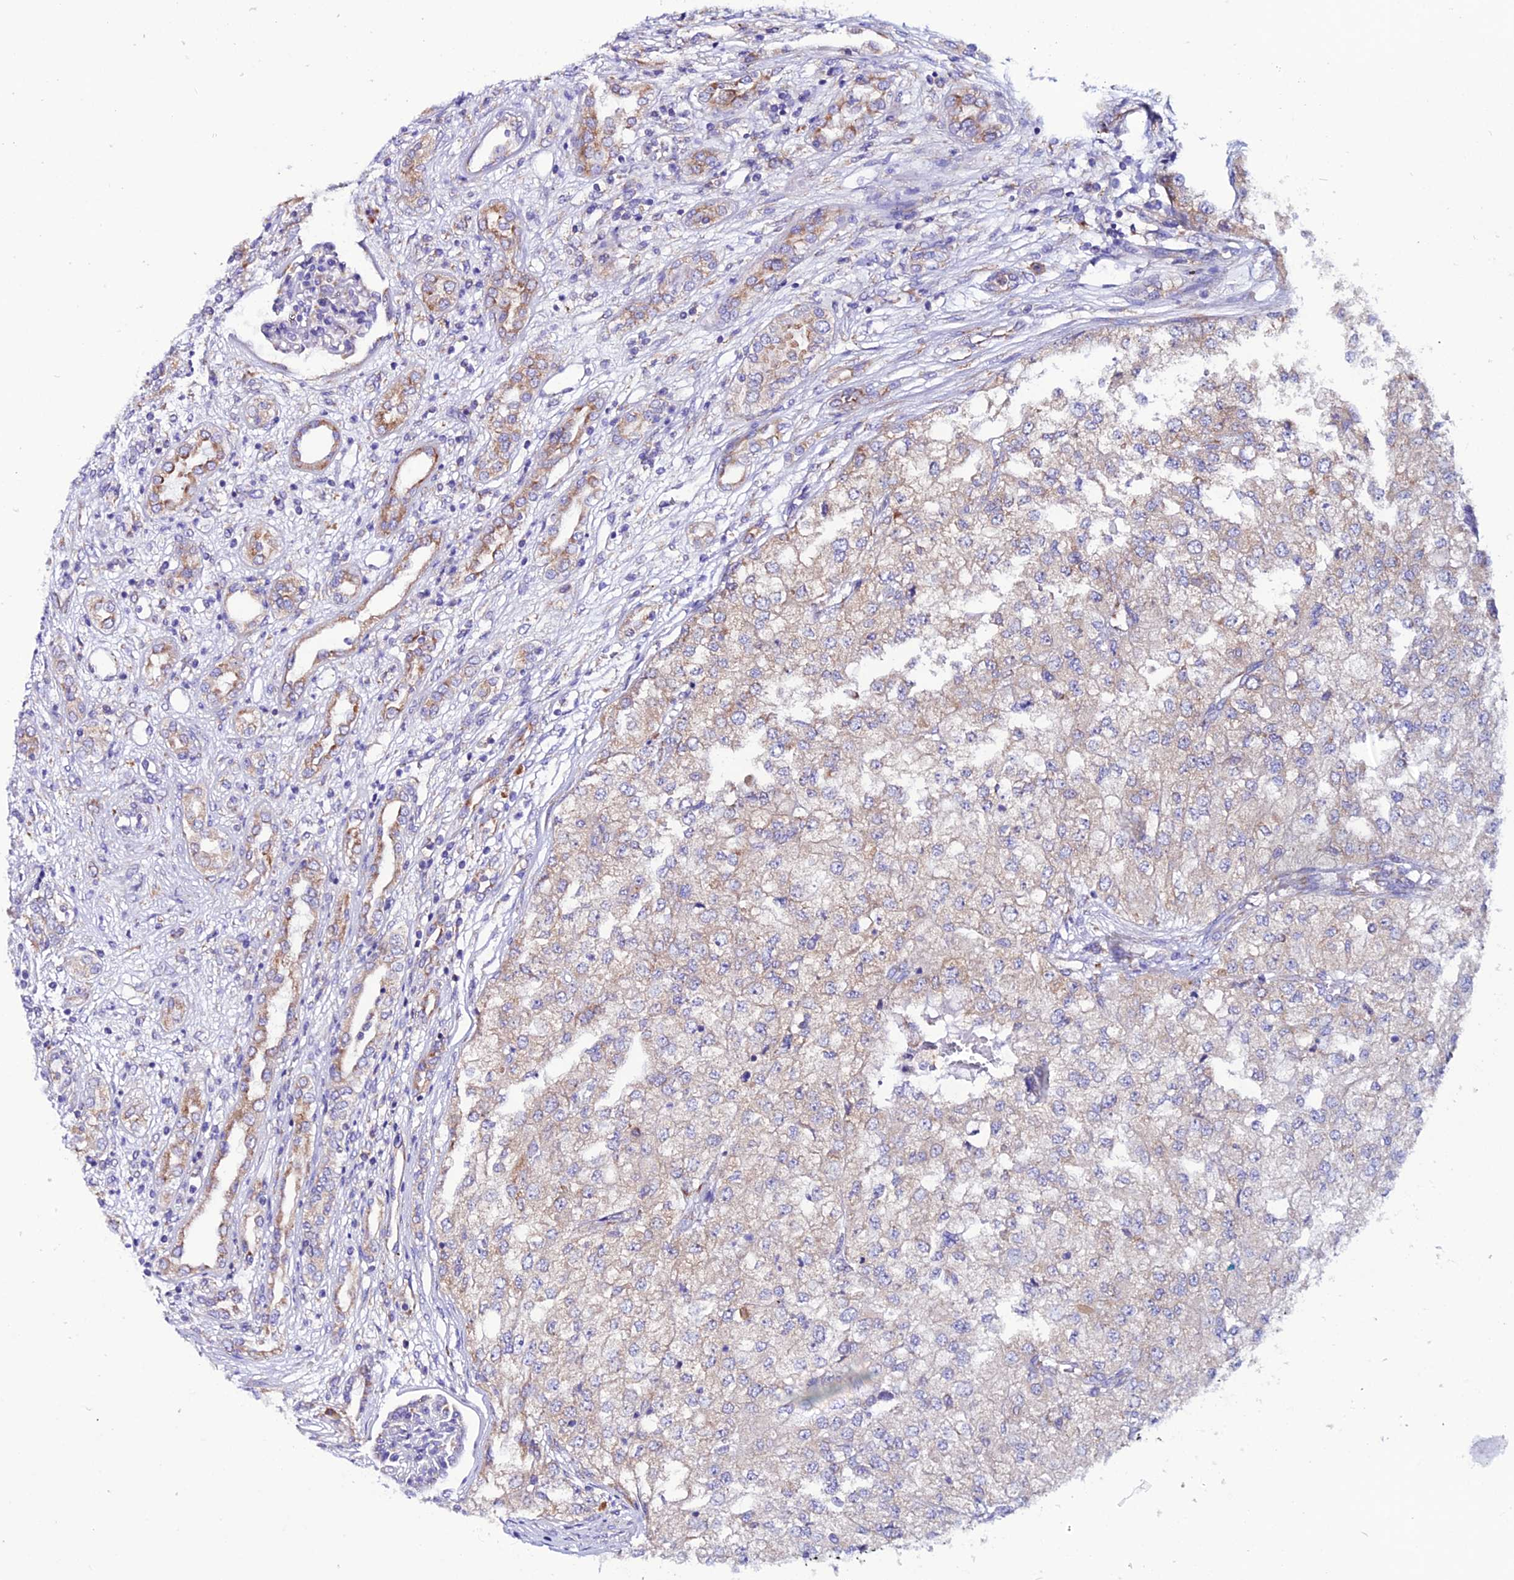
{"staining": {"intensity": "weak", "quantity": "<25%", "location": "cytoplasmic/membranous"}, "tissue": "renal cancer", "cell_type": "Tumor cells", "image_type": "cancer", "snomed": [{"axis": "morphology", "description": "Adenocarcinoma, NOS"}, {"axis": "topography", "description": "Kidney"}], "caption": "Immunohistochemistry (IHC) micrograph of neoplastic tissue: renal cancer (adenocarcinoma) stained with DAB demonstrates no significant protein staining in tumor cells.", "gene": "EEF1G", "patient": {"sex": "female", "age": 54}}